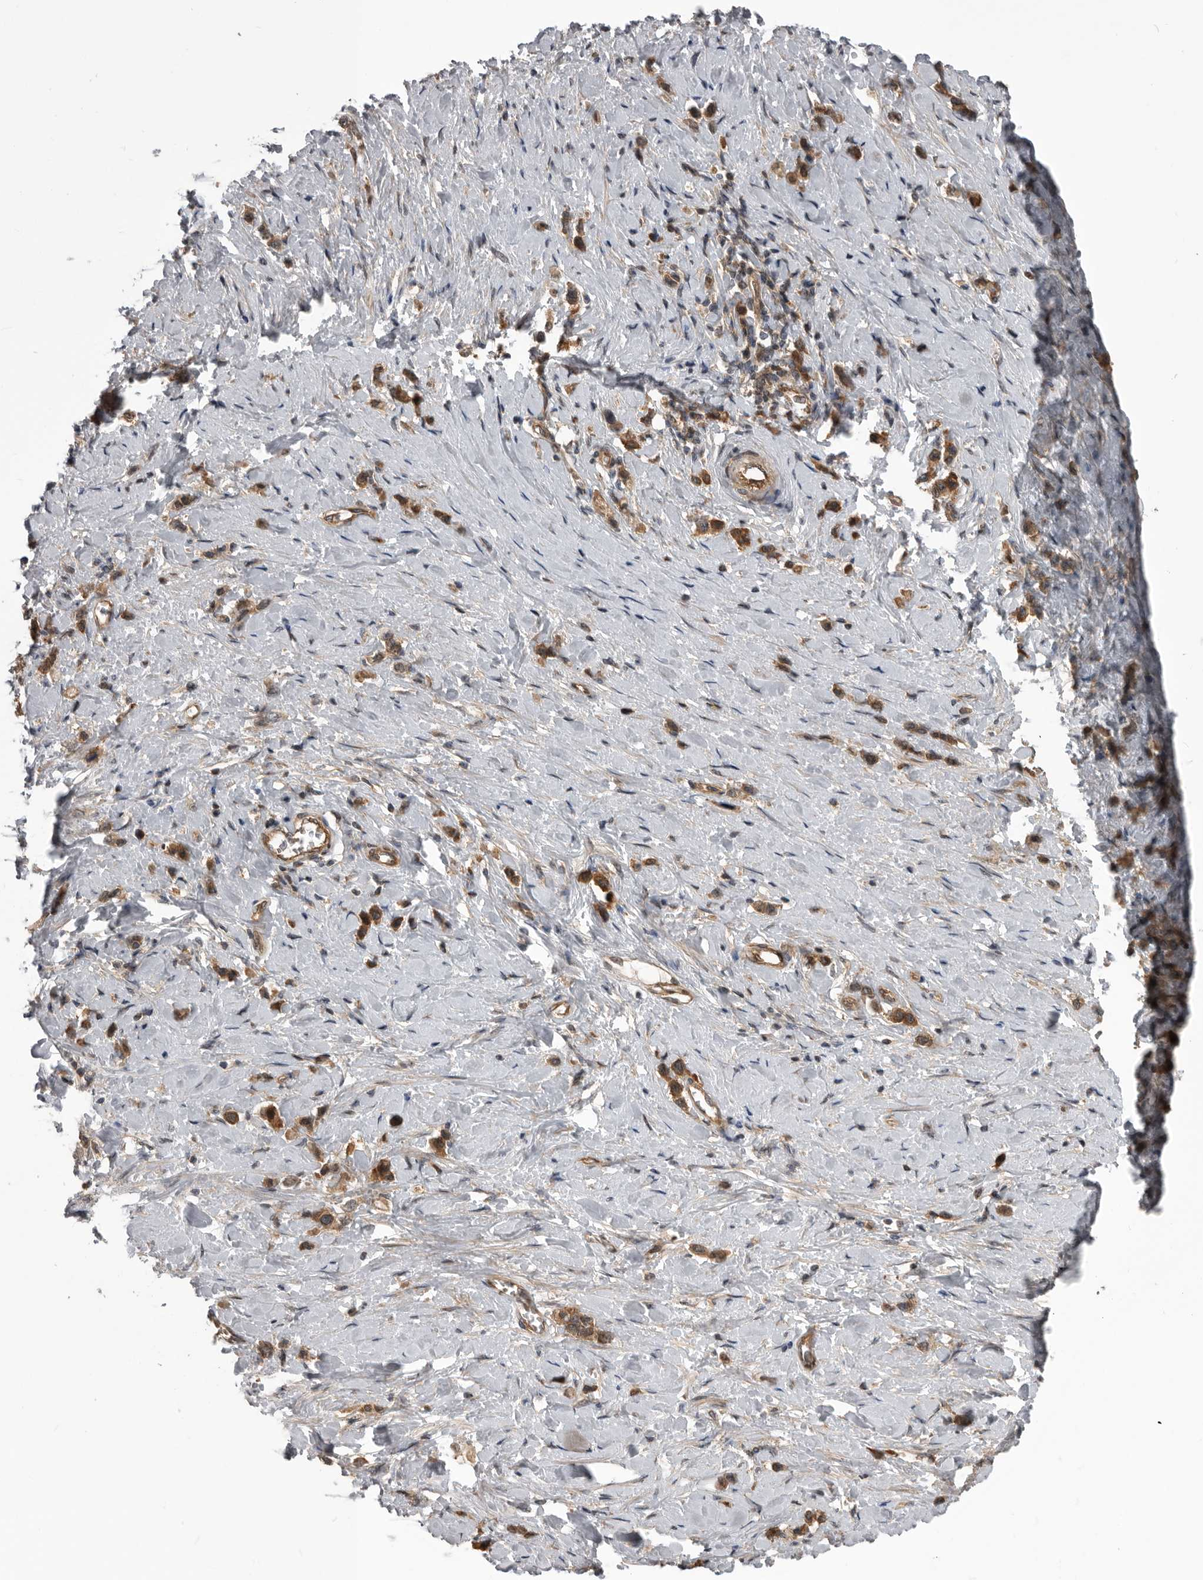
{"staining": {"intensity": "moderate", "quantity": ">75%", "location": "cytoplasmic/membranous"}, "tissue": "stomach cancer", "cell_type": "Tumor cells", "image_type": "cancer", "snomed": [{"axis": "morphology", "description": "Adenocarcinoma, NOS"}, {"axis": "topography", "description": "Stomach"}], "caption": "Stomach cancer (adenocarcinoma) was stained to show a protein in brown. There is medium levels of moderate cytoplasmic/membranous expression in about >75% of tumor cells. Ihc stains the protein of interest in brown and the nuclei are stained blue.", "gene": "RAB3GAP2", "patient": {"sex": "female", "age": 65}}